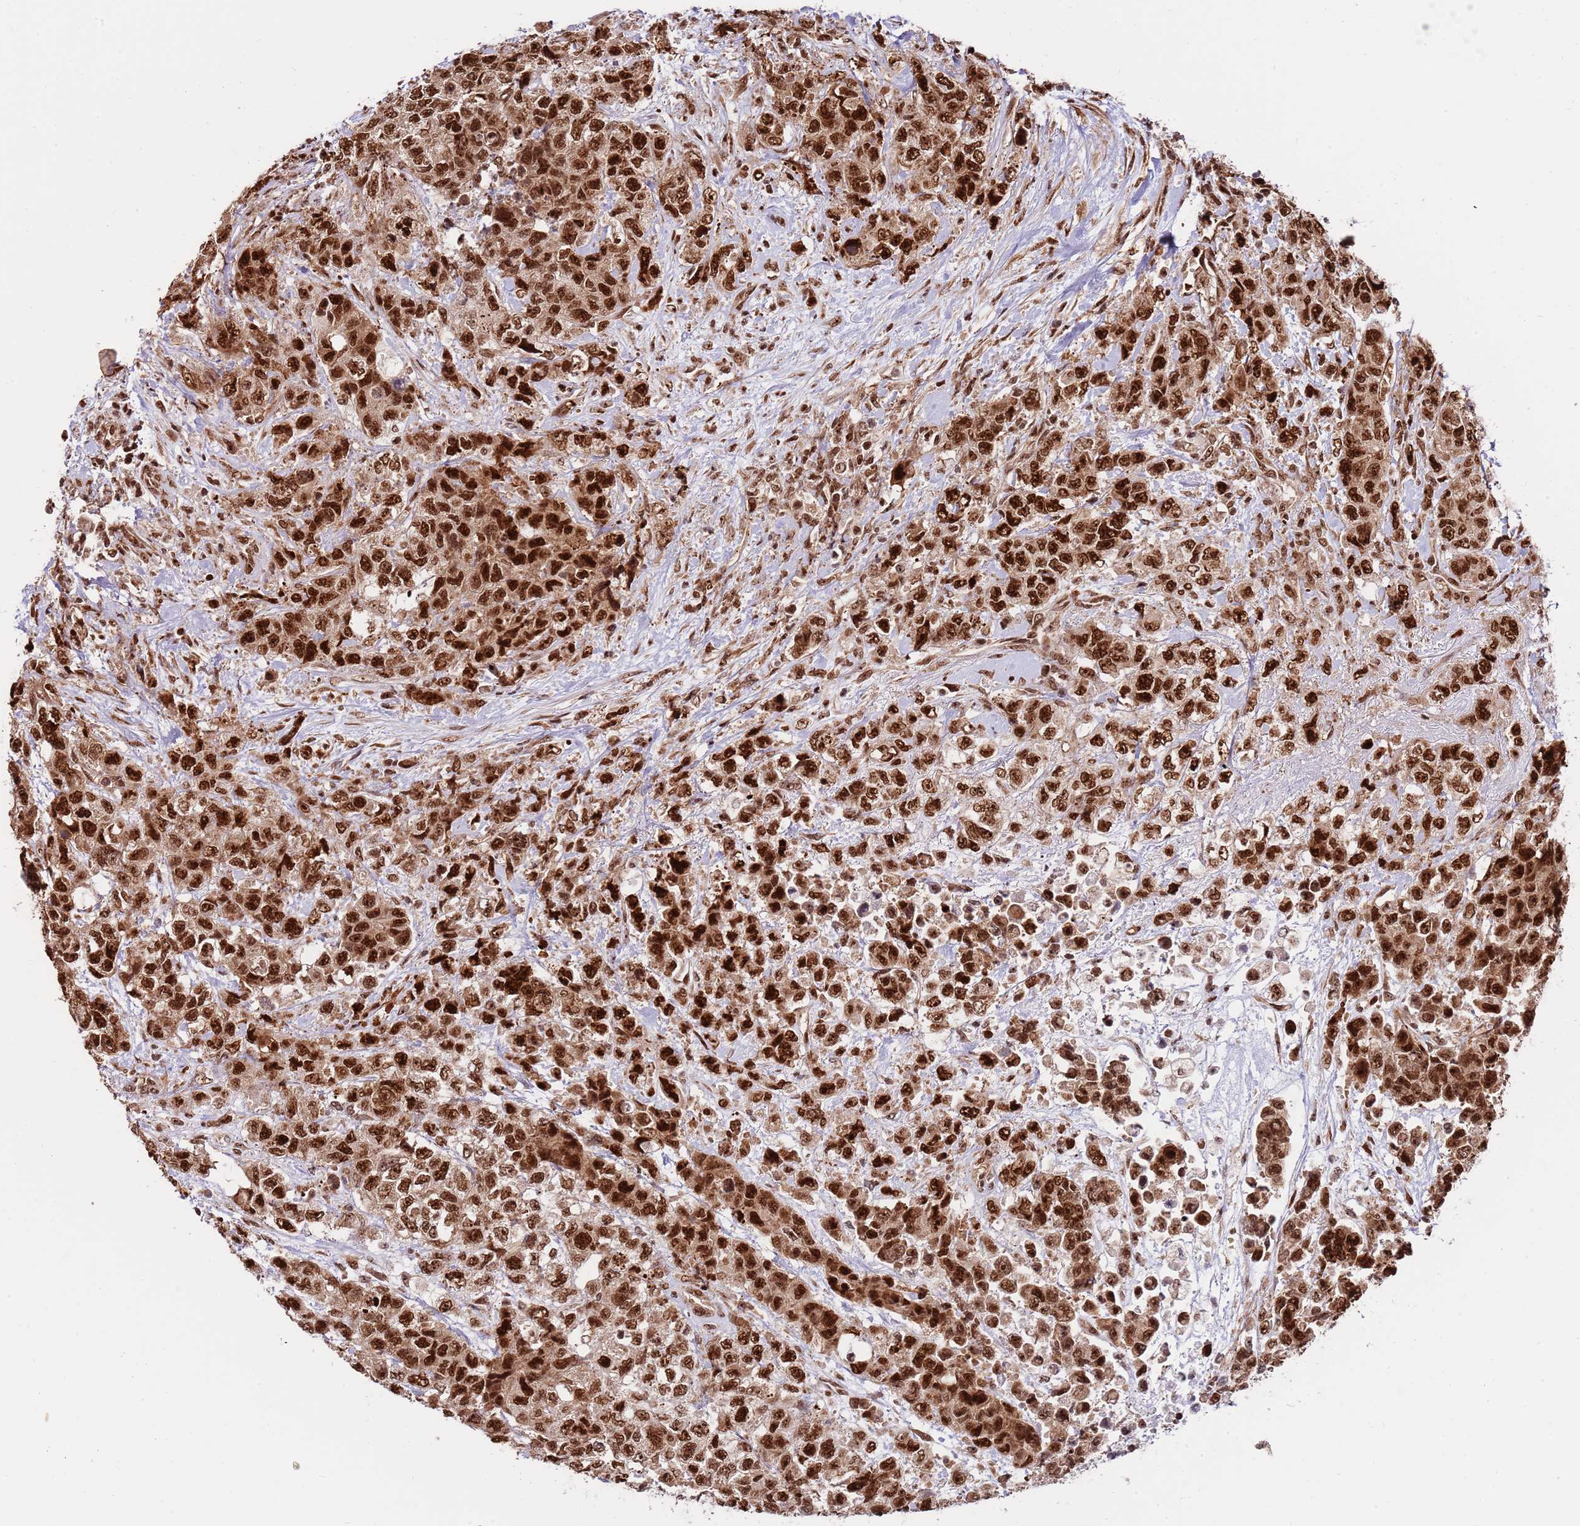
{"staining": {"intensity": "strong", "quantity": ">75%", "location": "nuclear"}, "tissue": "urothelial cancer", "cell_type": "Tumor cells", "image_type": "cancer", "snomed": [{"axis": "morphology", "description": "Urothelial carcinoma, High grade"}, {"axis": "topography", "description": "Urinary bladder"}], "caption": "A high-resolution histopathology image shows immunohistochemistry (IHC) staining of urothelial carcinoma (high-grade), which demonstrates strong nuclear staining in about >75% of tumor cells.", "gene": "RIF1", "patient": {"sex": "female", "age": 78}}